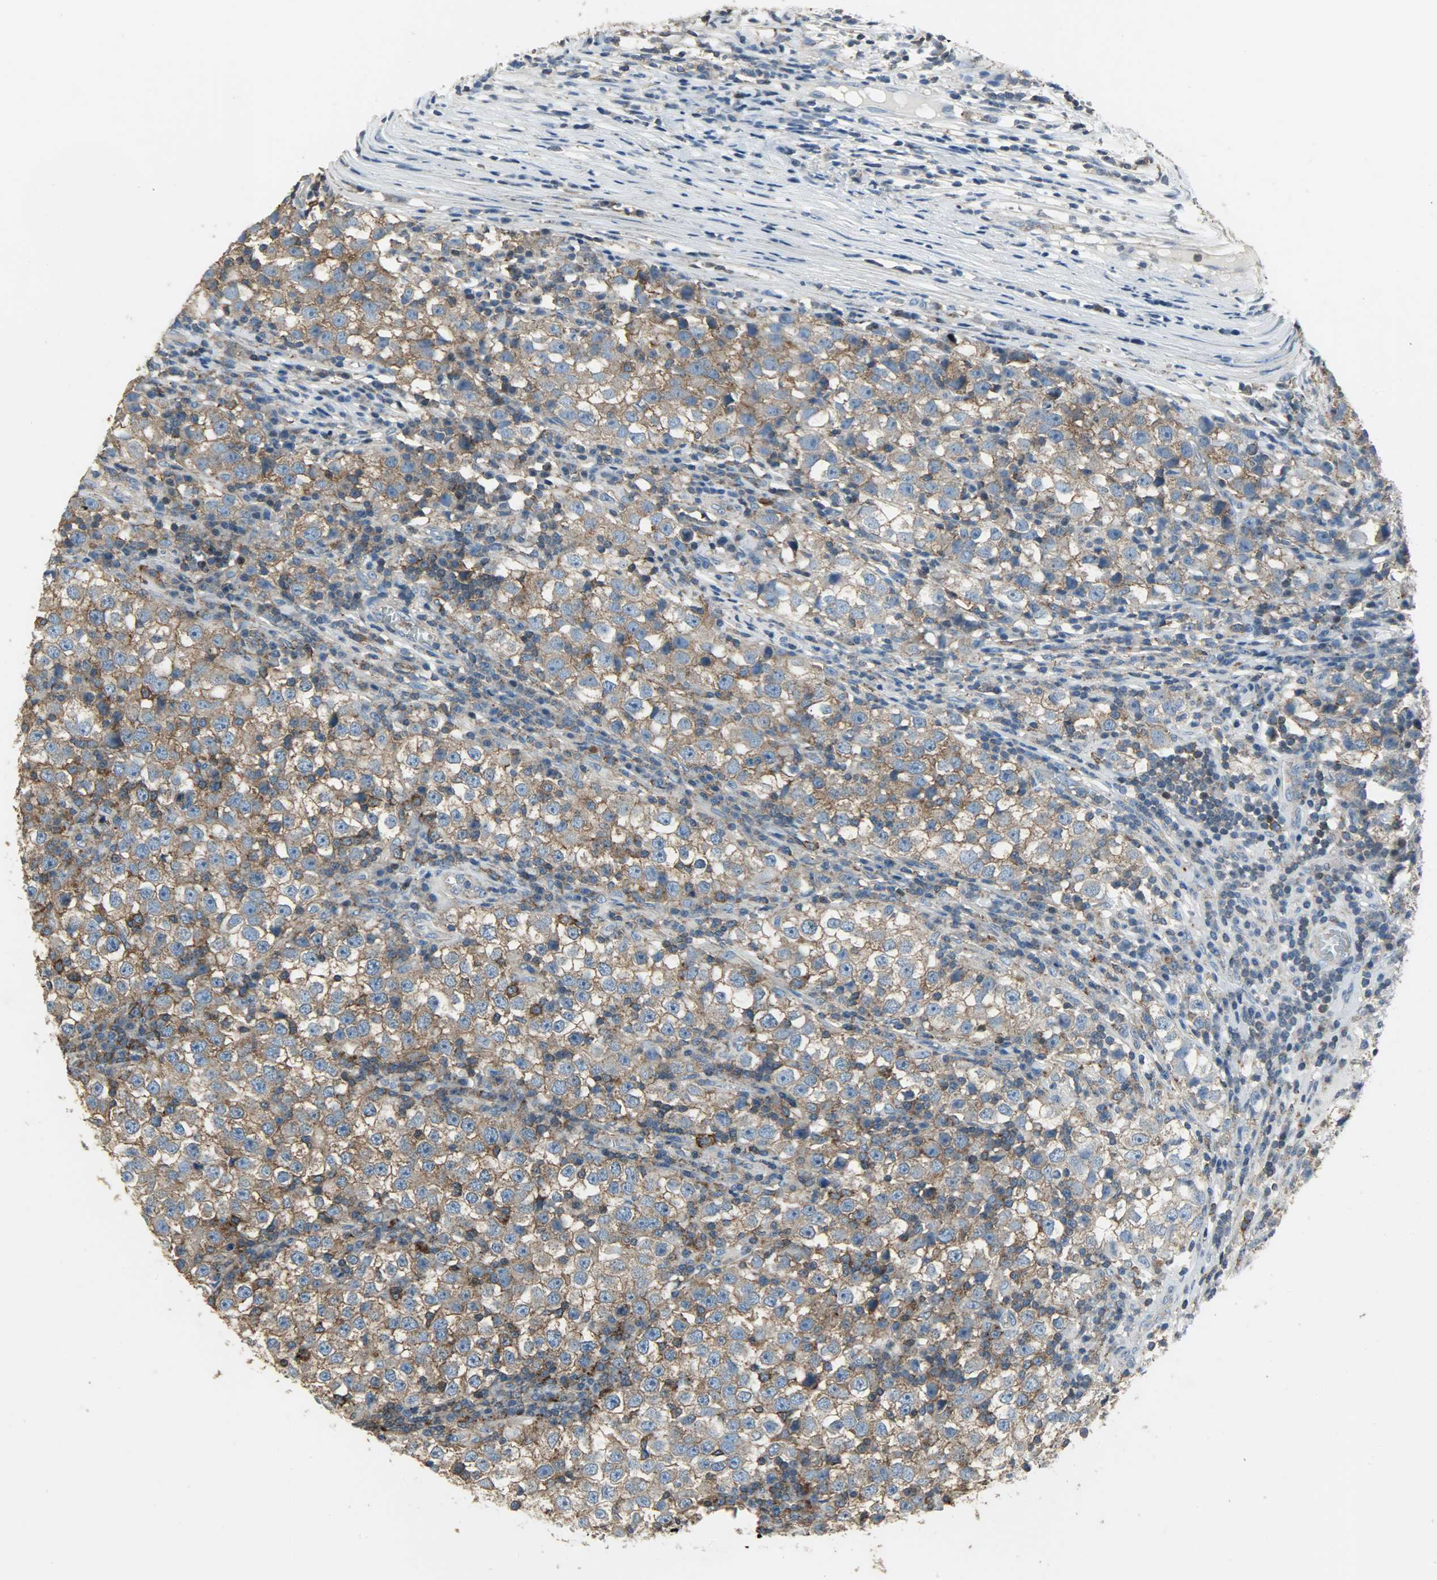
{"staining": {"intensity": "moderate", "quantity": ">75%", "location": "cytoplasmic/membranous"}, "tissue": "testis cancer", "cell_type": "Tumor cells", "image_type": "cancer", "snomed": [{"axis": "morphology", "description": "Seminoma, NOS"}, {"axis": "topography", "description": "Testis"}], "caption": "High-power microscopy captured an immunohistochemistry (IHC) histopathology image of testis seminoma, revealing moderate cytoplasmic/membranous staining in approximately >75% of tumor cells. (Brightfield microscopy of DAB IHC at high magnification).", "gene": "DNAJA4", "patient": {"sex": "male", "age": 65}}